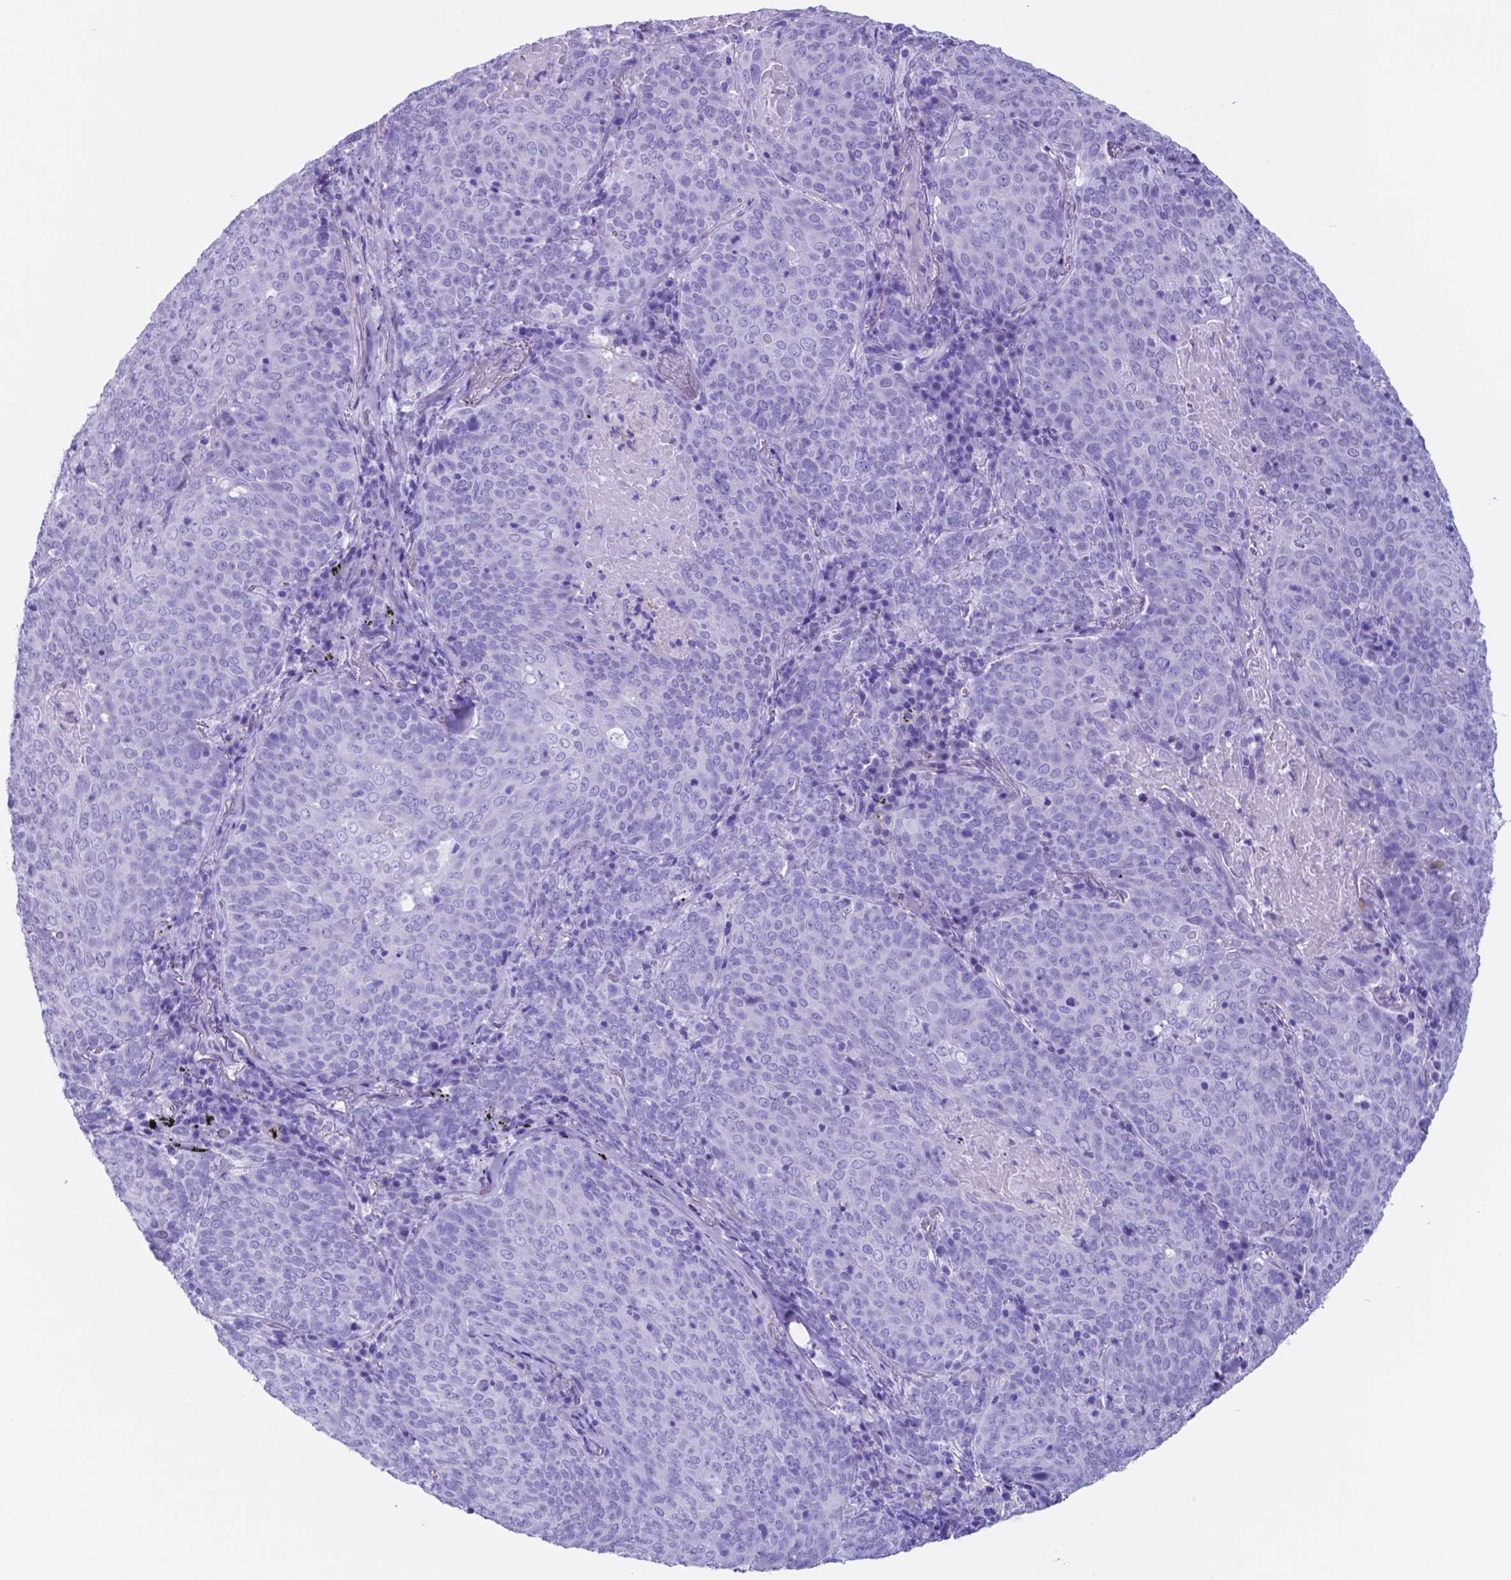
{"staining": {"intensity": "negative", "quantity": "none", "location": "none"}, "tissue": "lung cancer", "cell_type": "Tumor cells", "image_type": "cancer", "snomed": [{"axis": "morphology", "description": "Squamous cell carcinoma, NOS"}, {"axis": "topography", "description": "Lung"}], "caption": "Immunohistochemistry of lung cancer (squamous cell carcinoma) displays no staining in tumor cells.", "gene": "DNAAF8", "patient": {"sex": "male", "age": 82}}